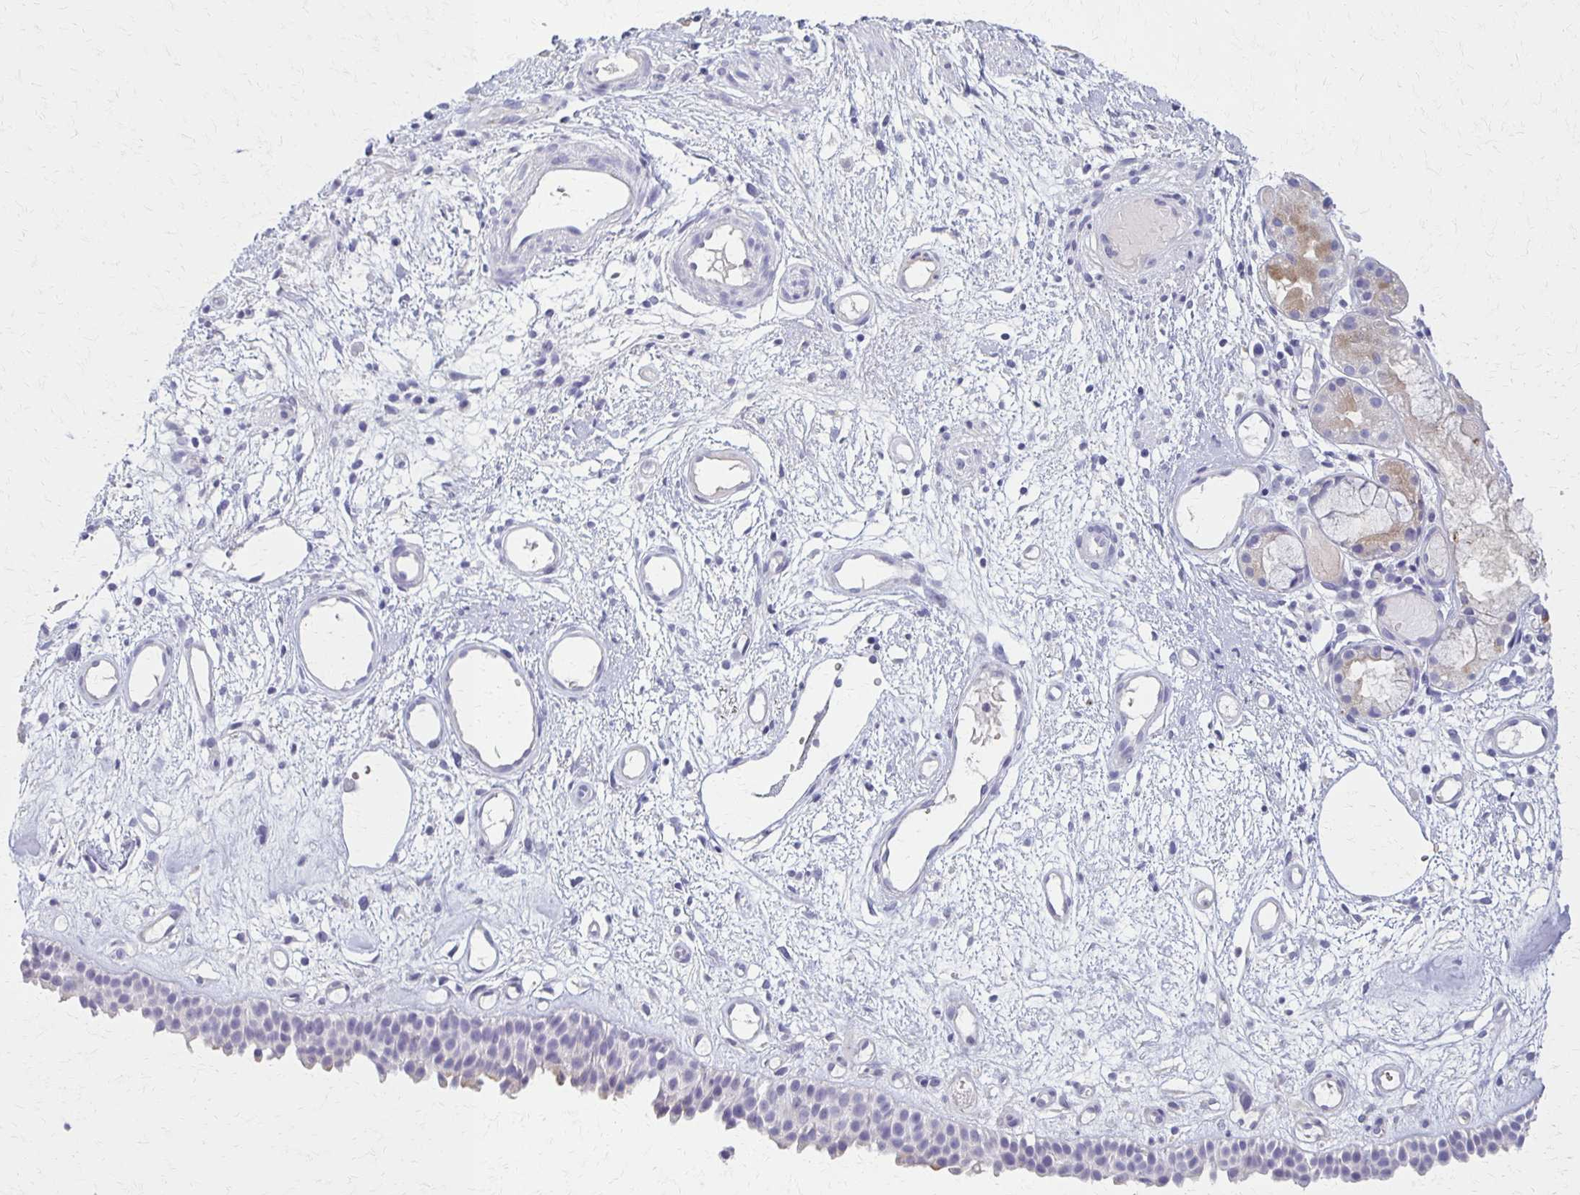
{"staining": {"intensity": "weak", "quantity": "<25%", "location": "cytoplasmic/membranous"}, "tissue": "nasopharynx", "cell_type": "Respiratory epithelial cells", "image_type": "normal", "snomed": [{"axis": "morphology", "description": "Normal tissue, NOS"}, {"axis": "morphology", "description": "Inflammation, NOS"}, {"axis": "topography", "description": "Nasopharynx"}], "caption": "This is an immunohistochemistry image of normal human nasopharynx. There is no expression in respiratory epithelial cells.", "gene": "BBS12", "patient": {"sex": "male", "age": 54}}